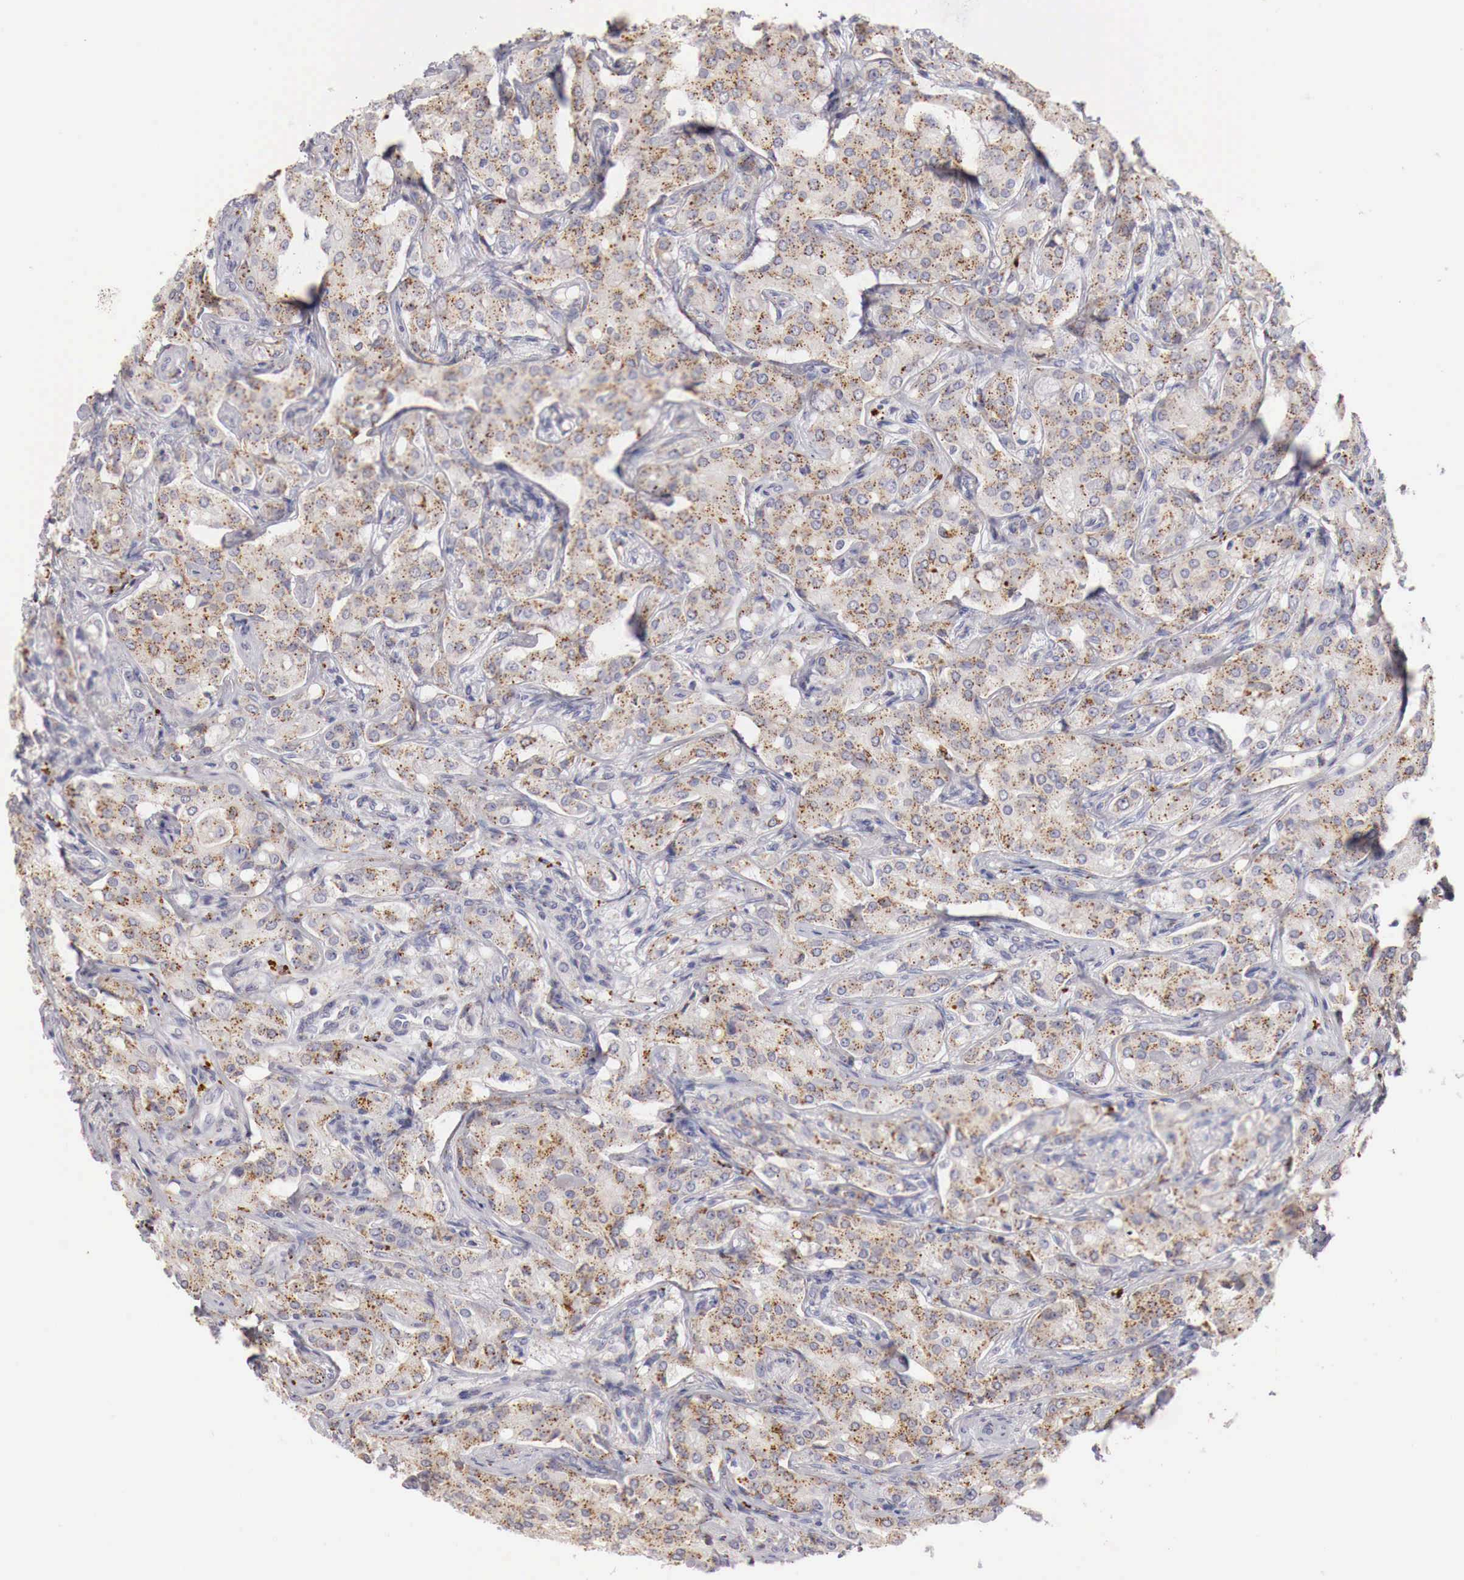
{"staining": {"intensity": "moderate", "quantity": "25%-75%", "location": "cytoplasmic/membranous"}, "tissue": "prostate cancer", "cell_type": "Tumor cells", "image_type": "cancer", "snomed": [{"axis": "morphology", "description": "Adenocarcinoma, Medium grade"}, {"axis": "topography", "description": "Prostate"}], "caption": "Immunohistochemical staining of prostate cancer (medium-grade adenocarcinoma) exhibits medium levels of moderate cytoplasmic/membranous expression in approximately 25%-75% of tumor cells.", "gene": "GLA", "patient": {"sex": "male", "age": 72}}